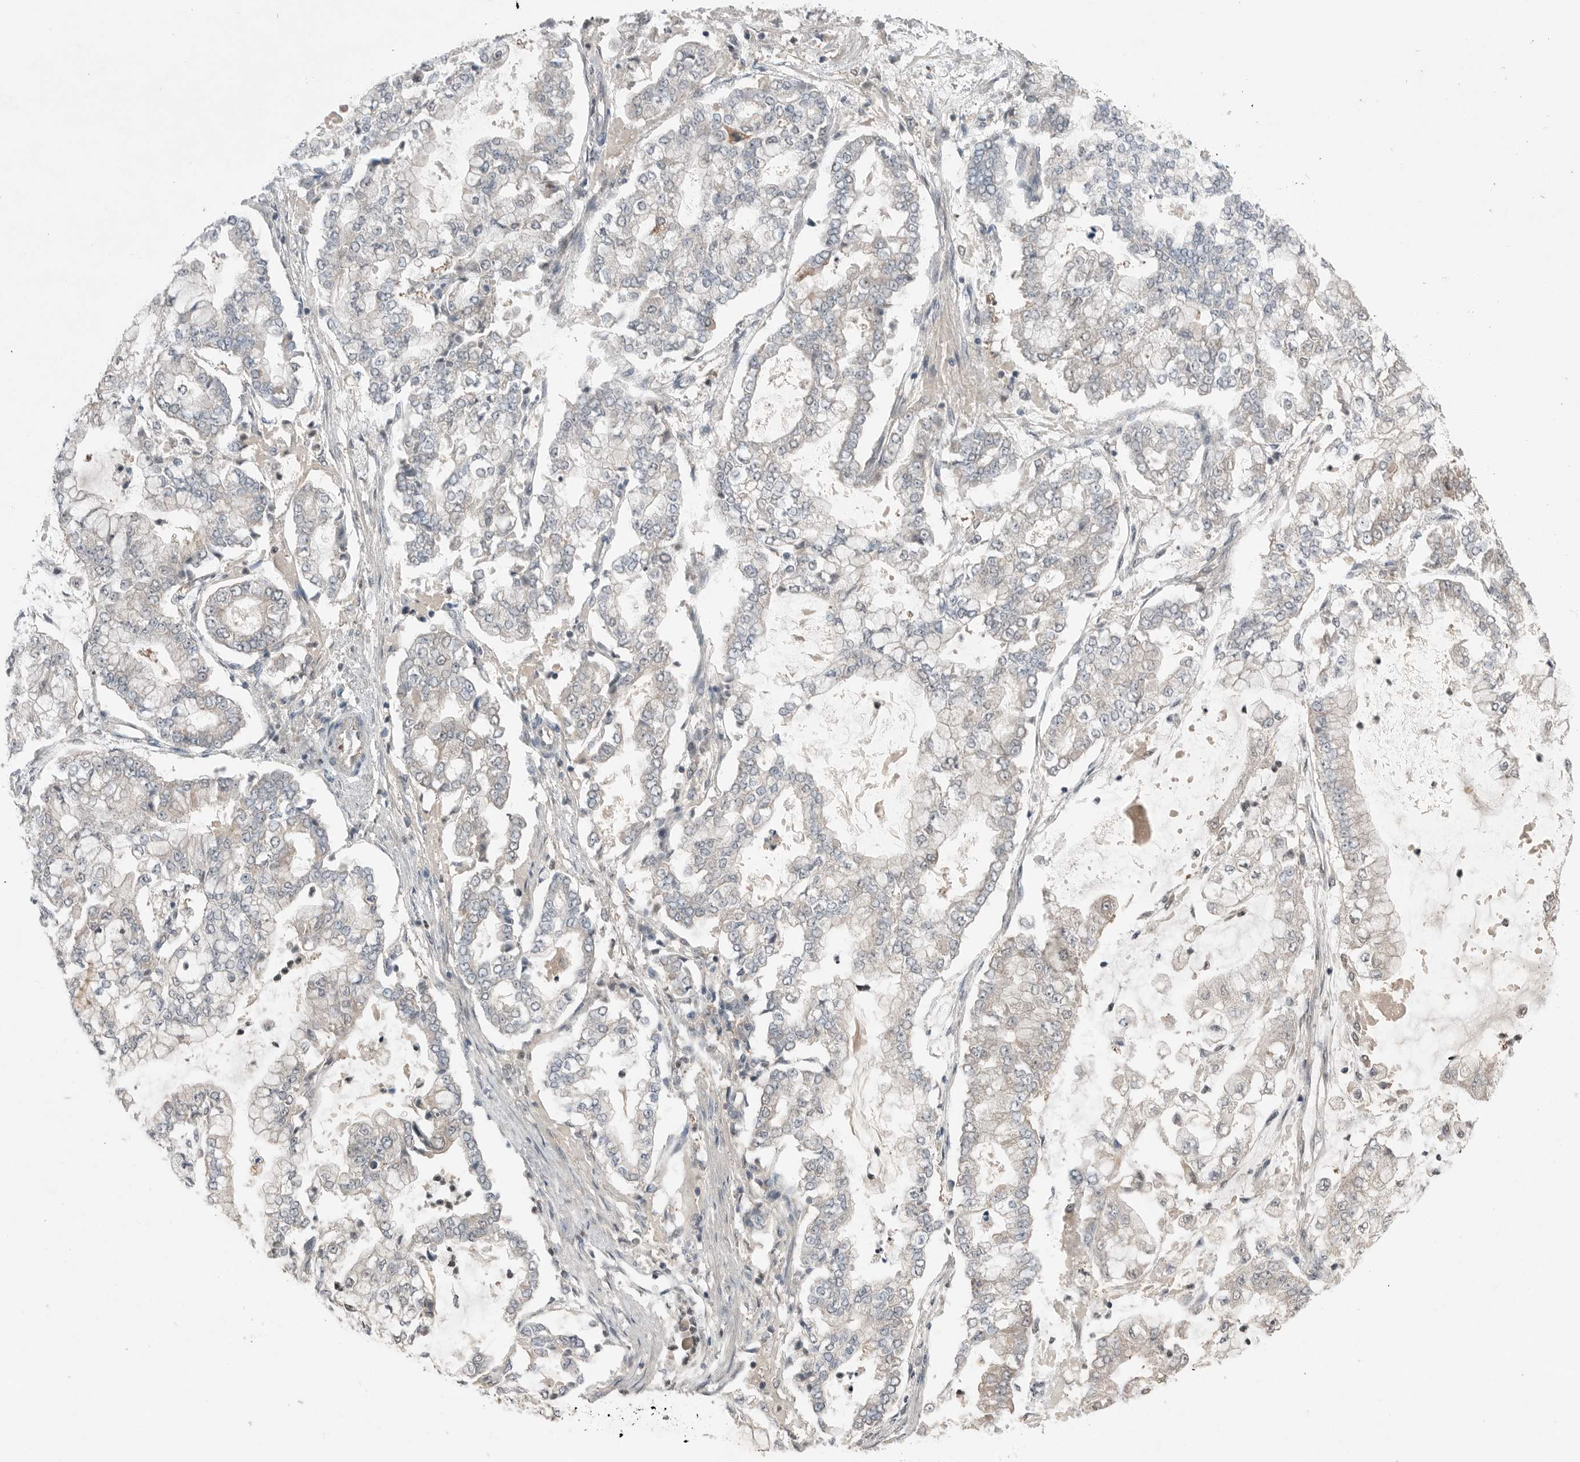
{"staining": {"intensity": "negative", "quantity": "none", "location": "none"}, "tissue": "stomach cancer", "cell_type": "Tumor cells", "image_type": "cancer", "snomed": [{"axis": "morphology", "description": "Adenocarcinoma, NOS"}, {"axis": "topography", "description": "Stomach"}], "caption": "Histopathology image shows no significant protein expression in tumor cells of stomach cancer (adenocarcinoma).", "gene": "MFAP3L", "patient": {"sex": "male", "age": 76}}